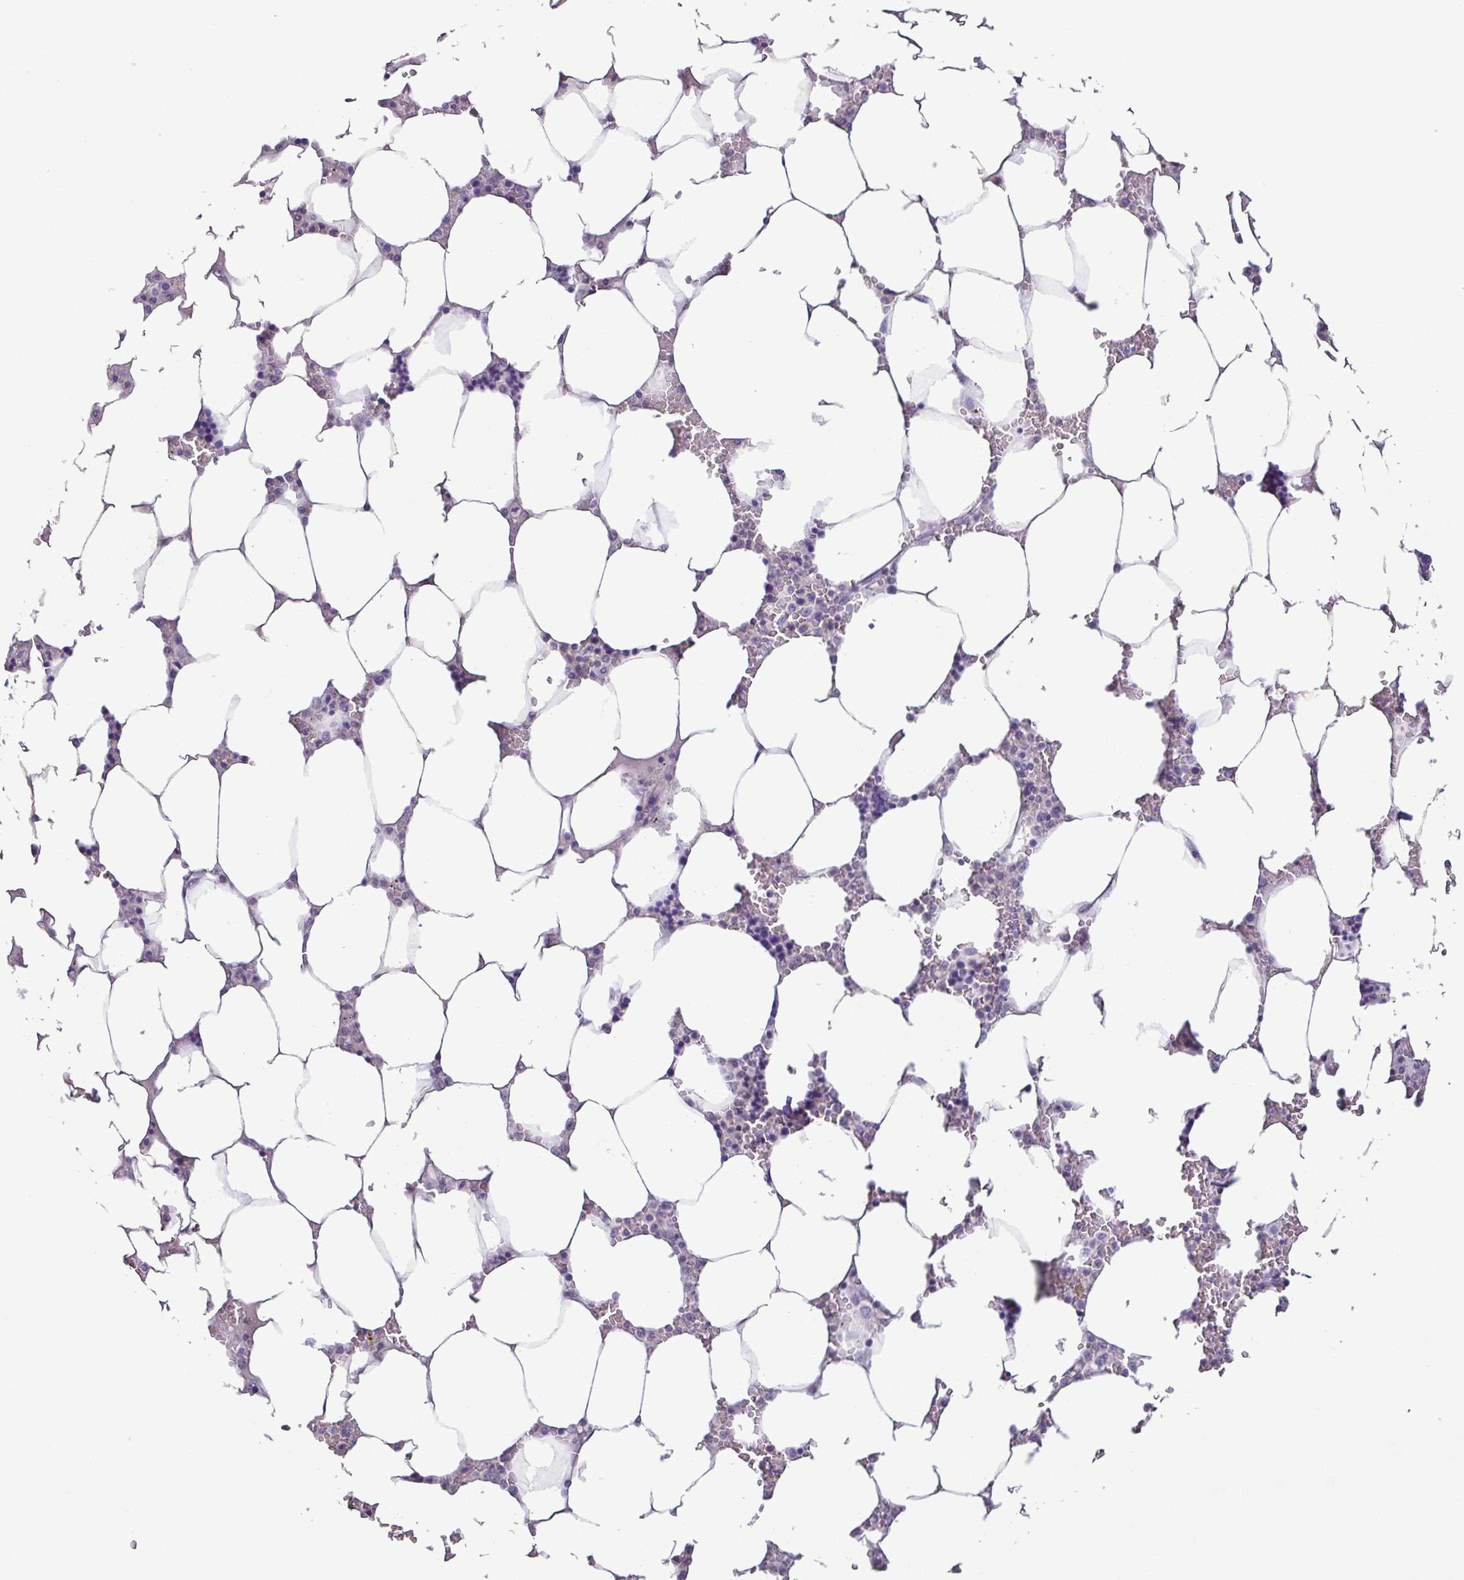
{"staining": {"intensity": "negative", "quantity": "none", "location": "none"}, "tissue": "bone marrow", "cell_type": "Hematopoietic cells", "image_type": "normal", "snomed": [{"axis": "morphology", "description": "Normal tissue, NOS"}, {"axis": "topography", "description": "Bone marrow"}], "caption": "IHC micrograph of unremarkable bone marrow stained for a protein (brown), which reveals no positivity in hematopoietic cells. The staining was performed using DAB (3,3'-diaminobenzidine) to visualize the protein expression in brown, while the nuclei were stained in blue with hematoxylin (Magnification: 20x).", "gene": "TERT", "patient": {"sex": "male", "age": 64}}